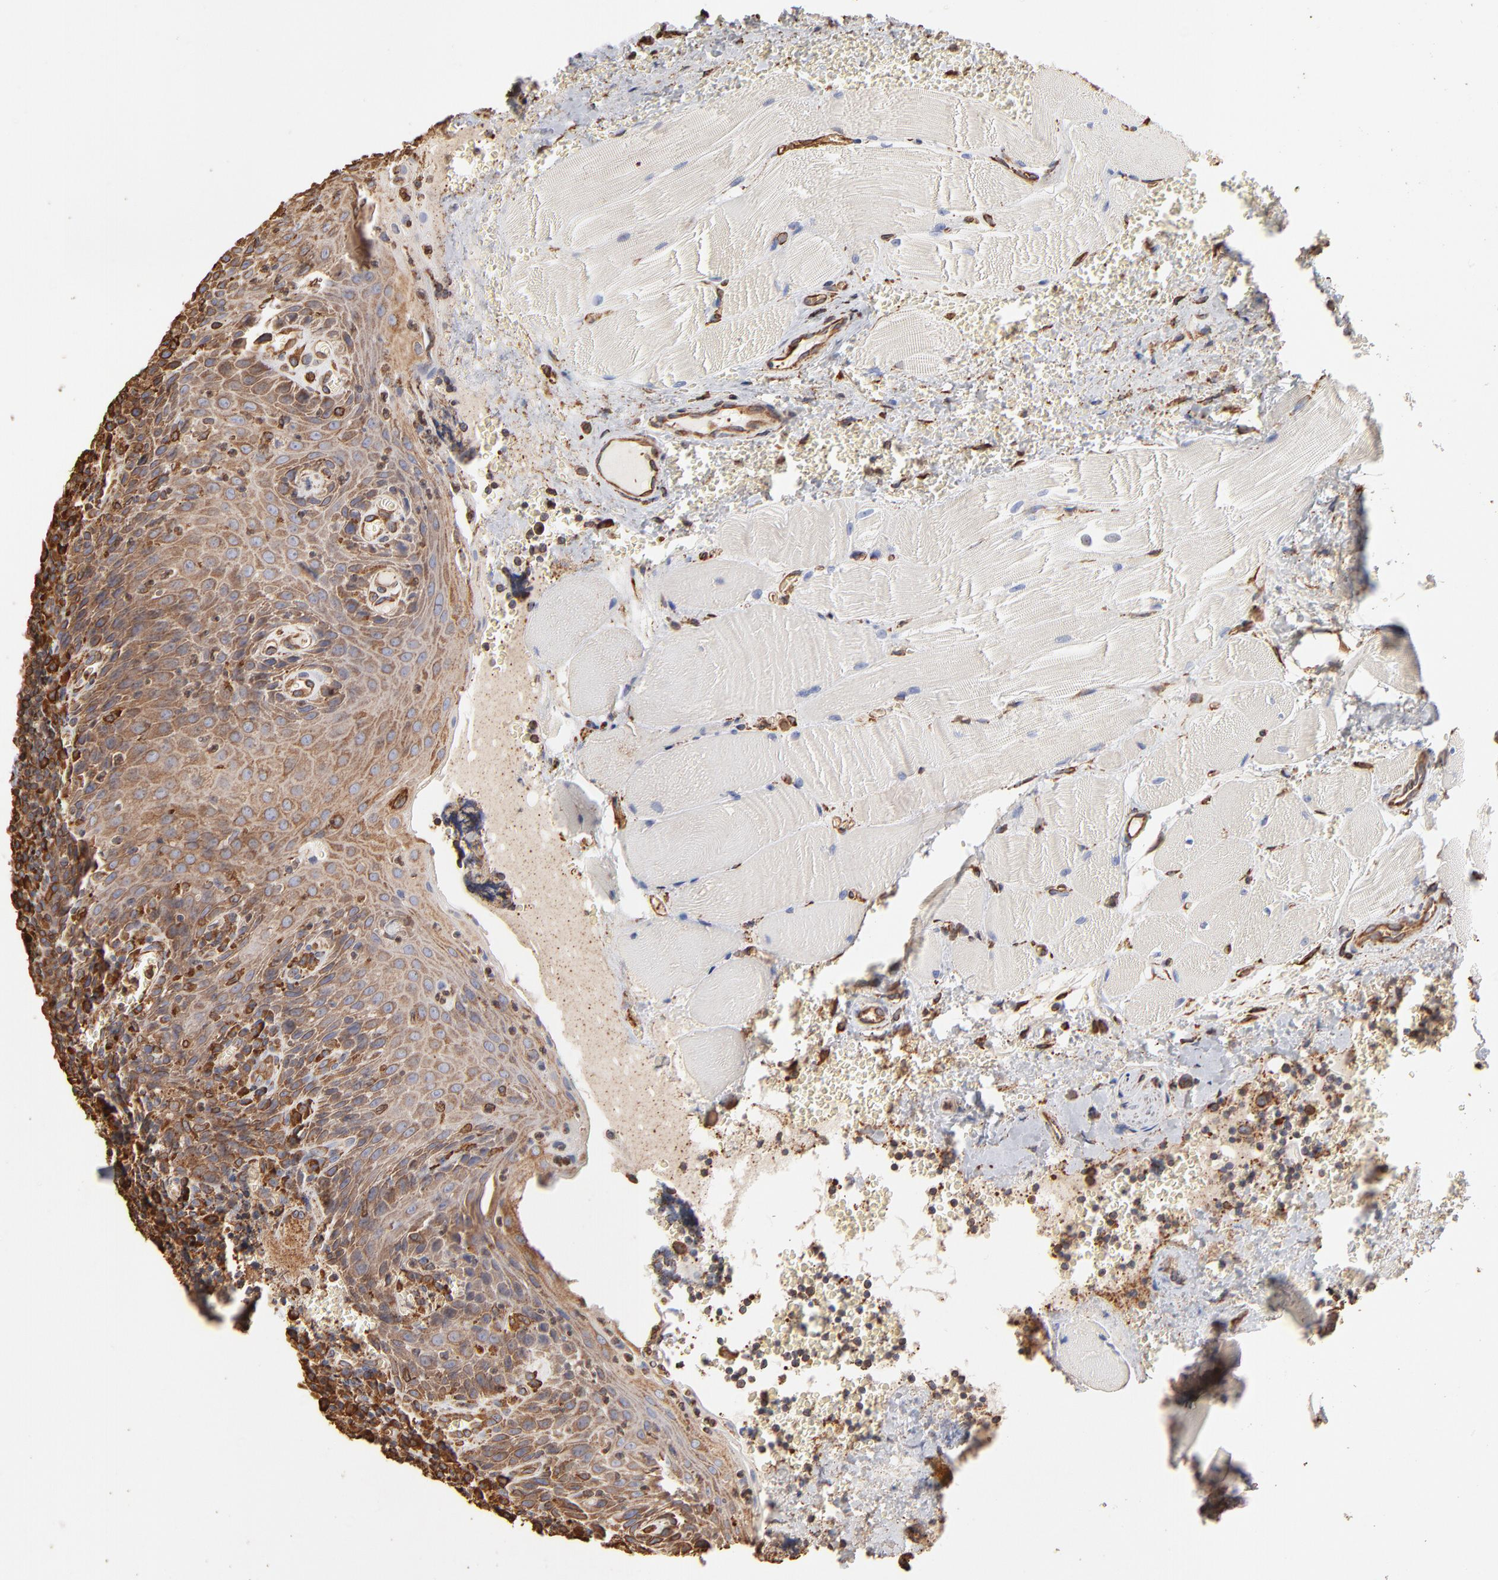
{"staining": {"intensity": "moderate", "quantity": "<25%", "location": "cytoplasmic/membranous"}, "tissue": "tonsil", "cell_type": "Germinal center cells", "image_type": "normal", "snomed": [{"axis": "morphology", "description": "Normal tissue, NOS"}, {"axis": "topography", "description": "Tonsil"}], "caption": "Immunohistochemical staining of unremarkable tonsil displays low levels of moderate cytoplasmic/membranous expression in approximately <25% of germinal center cells.", "gene": "PDIA3", "patient": {"sex": "male", "age": 20}}